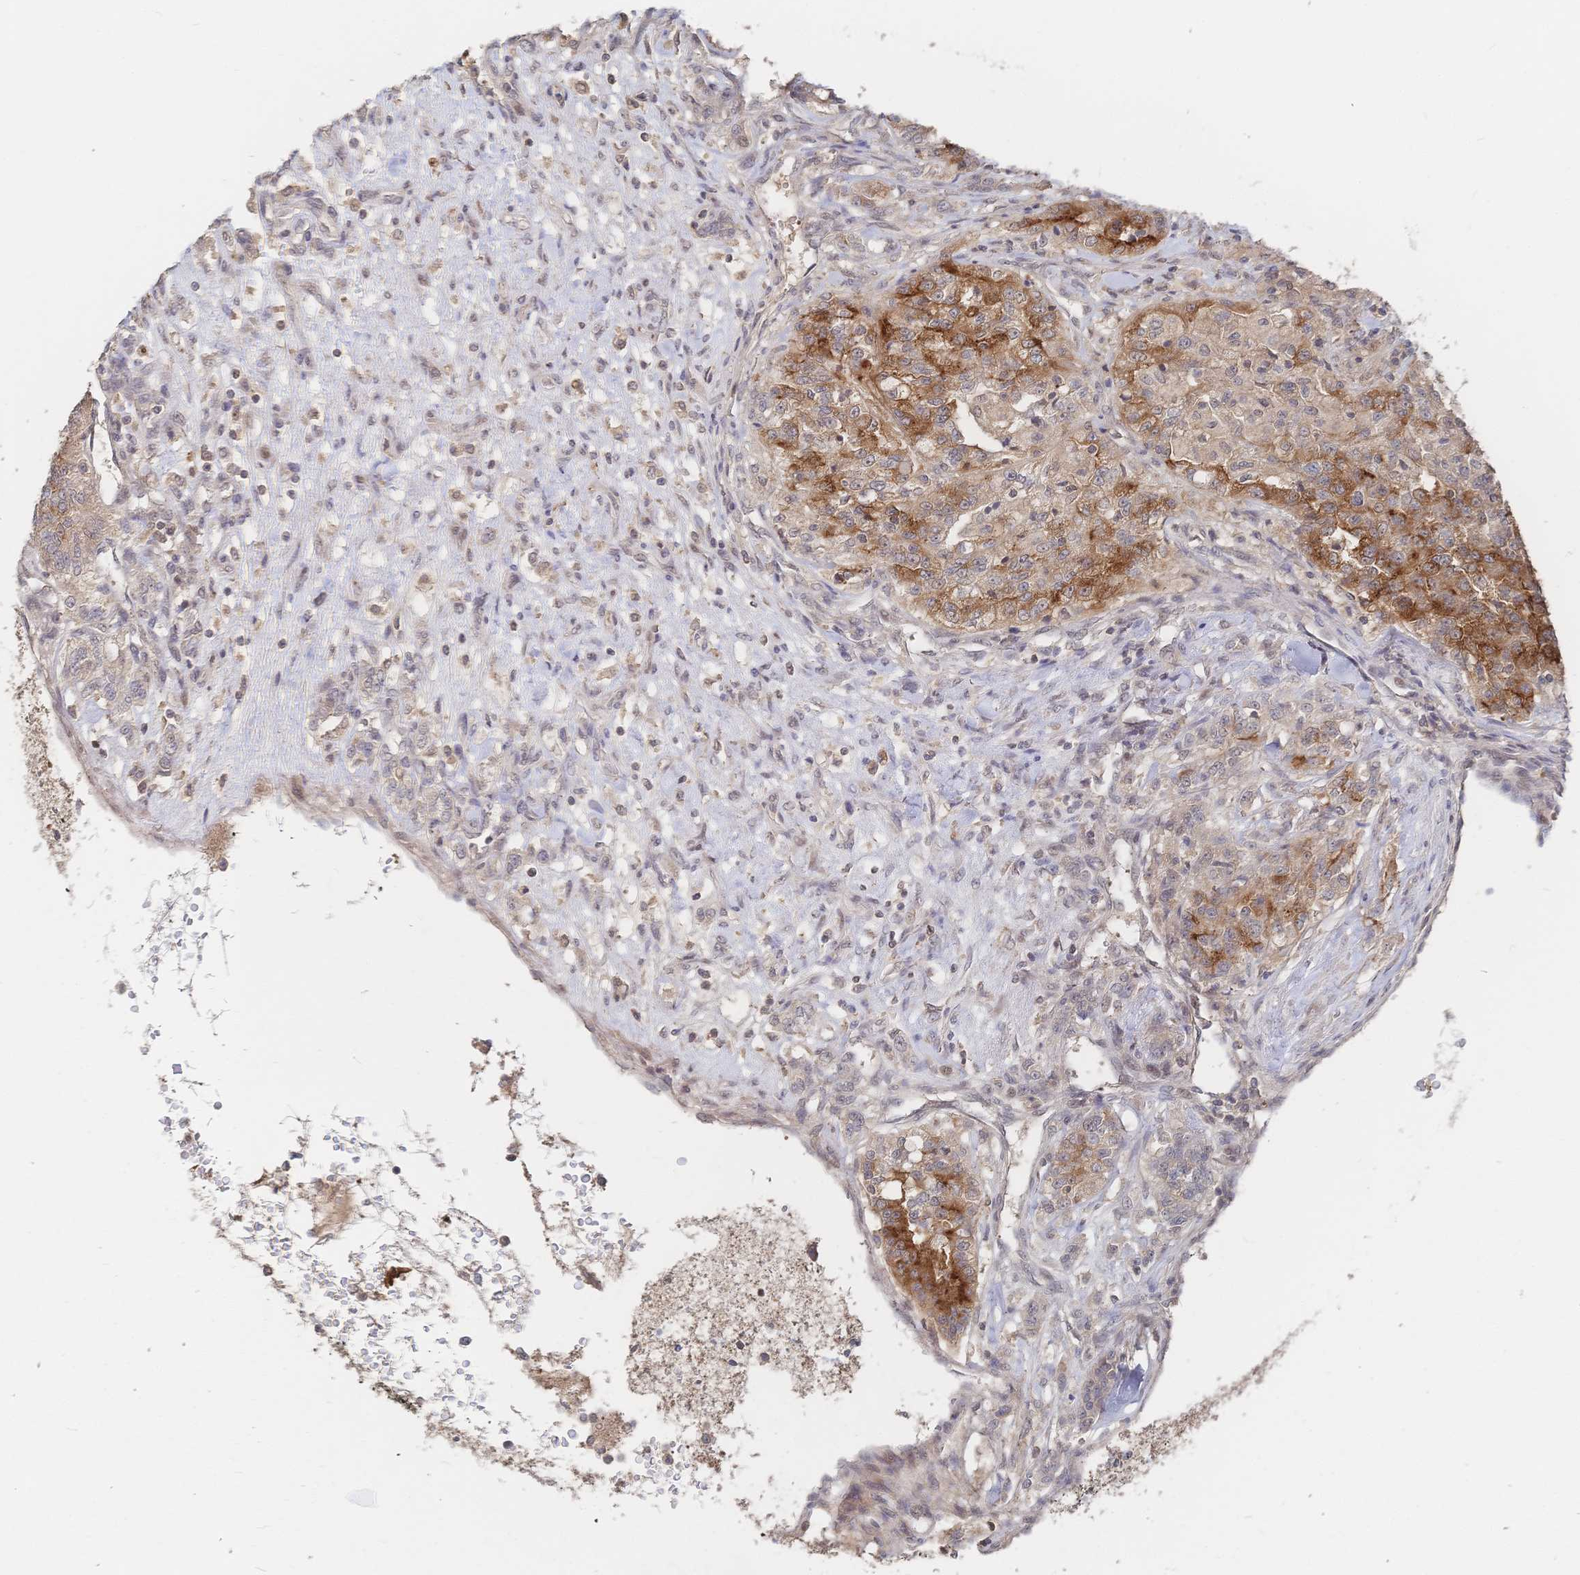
{"staining": {"intensity": "moderate", "quantity": ">75%", "location": "cytoplasmic/membranous"}, "tissue": "renal cancer", "cell_type": "Tumor cells", "image_type": "cancer", "snomed": [{"axis": "morphology", "description": "Adenocarcinoma, NOS"}, {"axis": "topography", "description": "Kidney"}], "caption": "Immunohistochemical staining of human renal cancer (adenocarcinoma) displays medium levels of moderate cytoplasmic/membranous staining in approximately >75% of tumor cells.", "gene": "LRP5", "patient": {"sex": "female", "age": 63}}